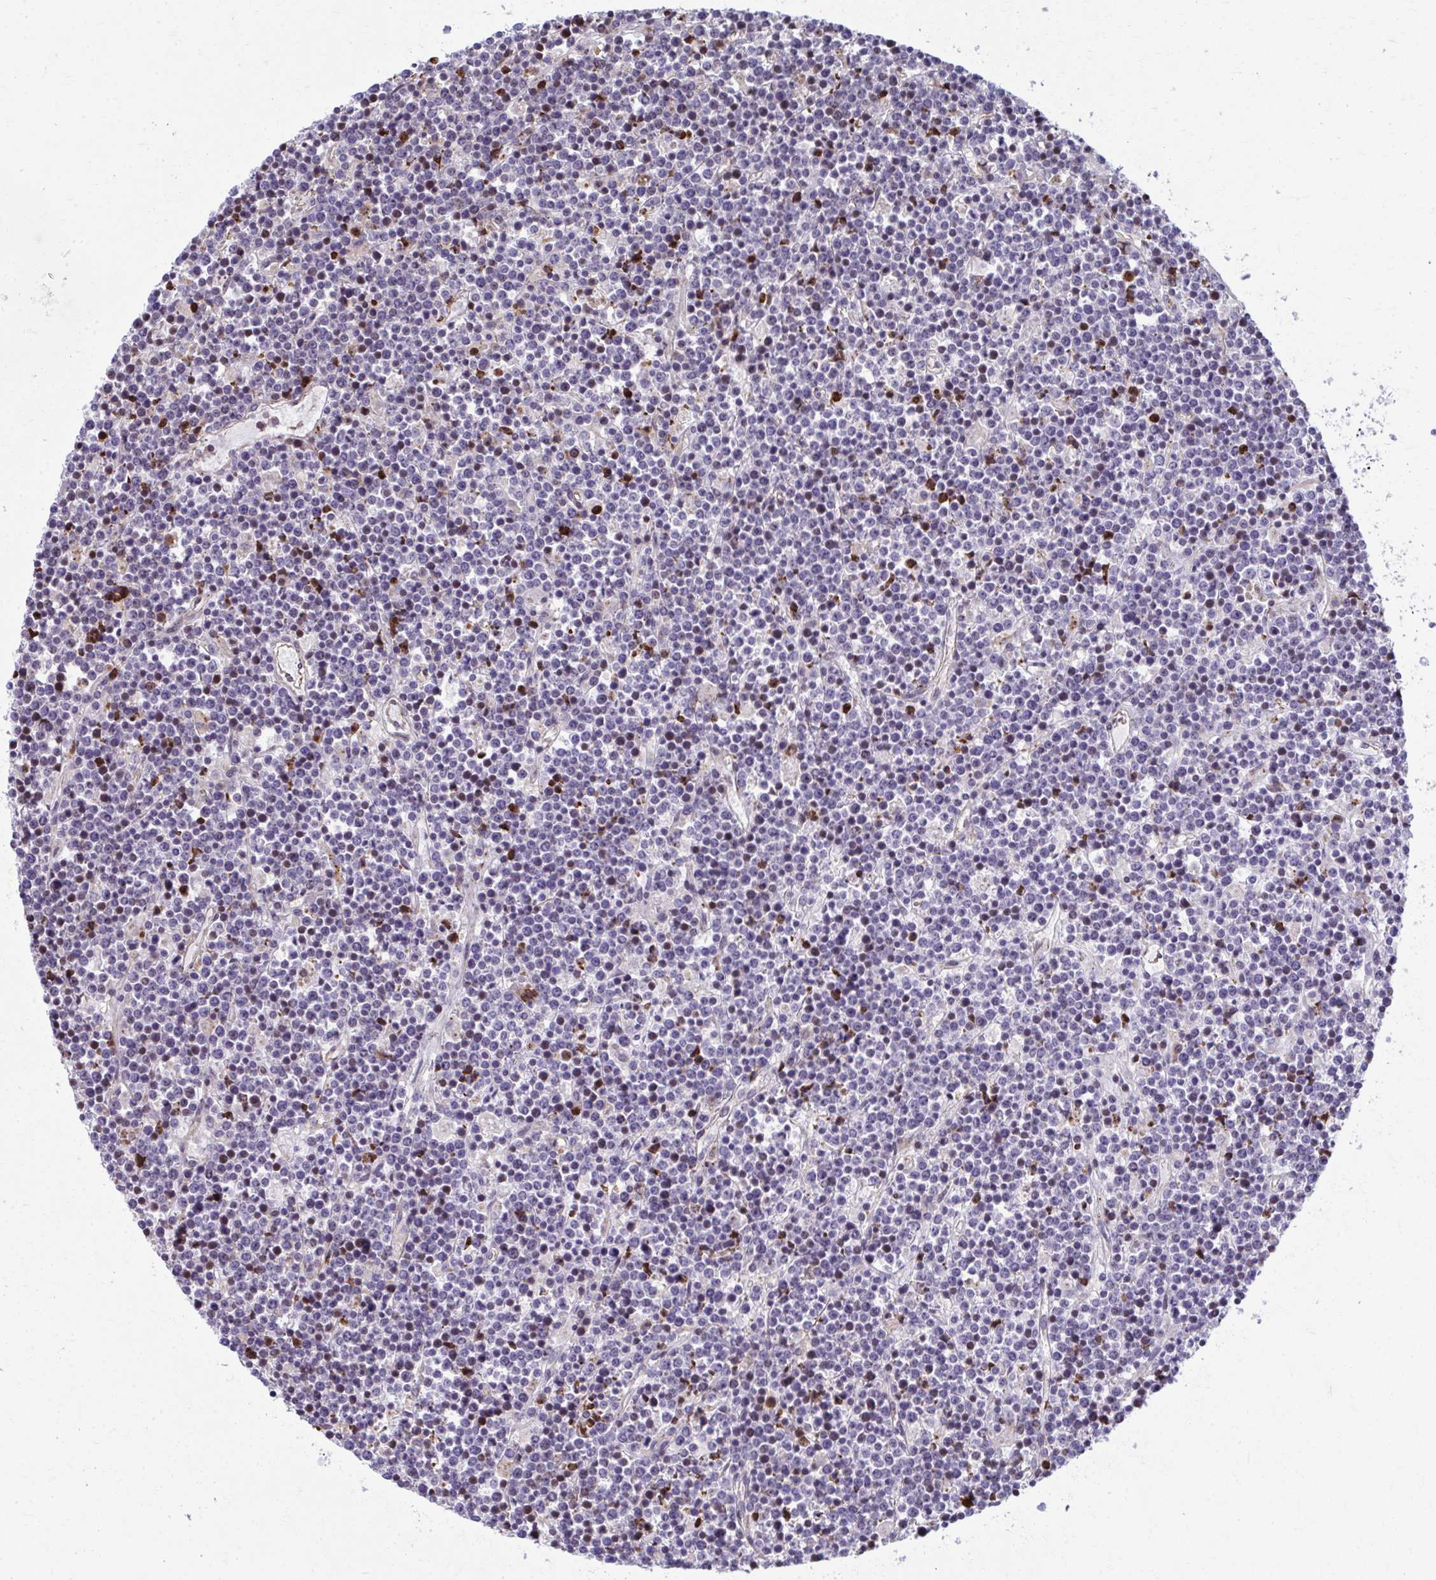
{"staining": {"intensity": "negative", "quantity": "none", "location": "none"}, "tissue": "lymphoma", "cell_type": "Tumor cells", "image_type": "cancer", "snomed": [{"axis": "morphology", "description": "Malignant lymphoma, non-Hodgkin's type, High grade"}, {"axis": "topography", "description": "Ovary"}], "caption": "IHC histopathology image of neoplastic tissue: human malignant lymphoma, non-Hodgkin's type (high-grade) stained with DAB (3,3'-diaminobenzidine) displays no significant protein staining in tumor cells.", "gene": "LRRC4B", "patient": {"sex": "female", "age": 56}}